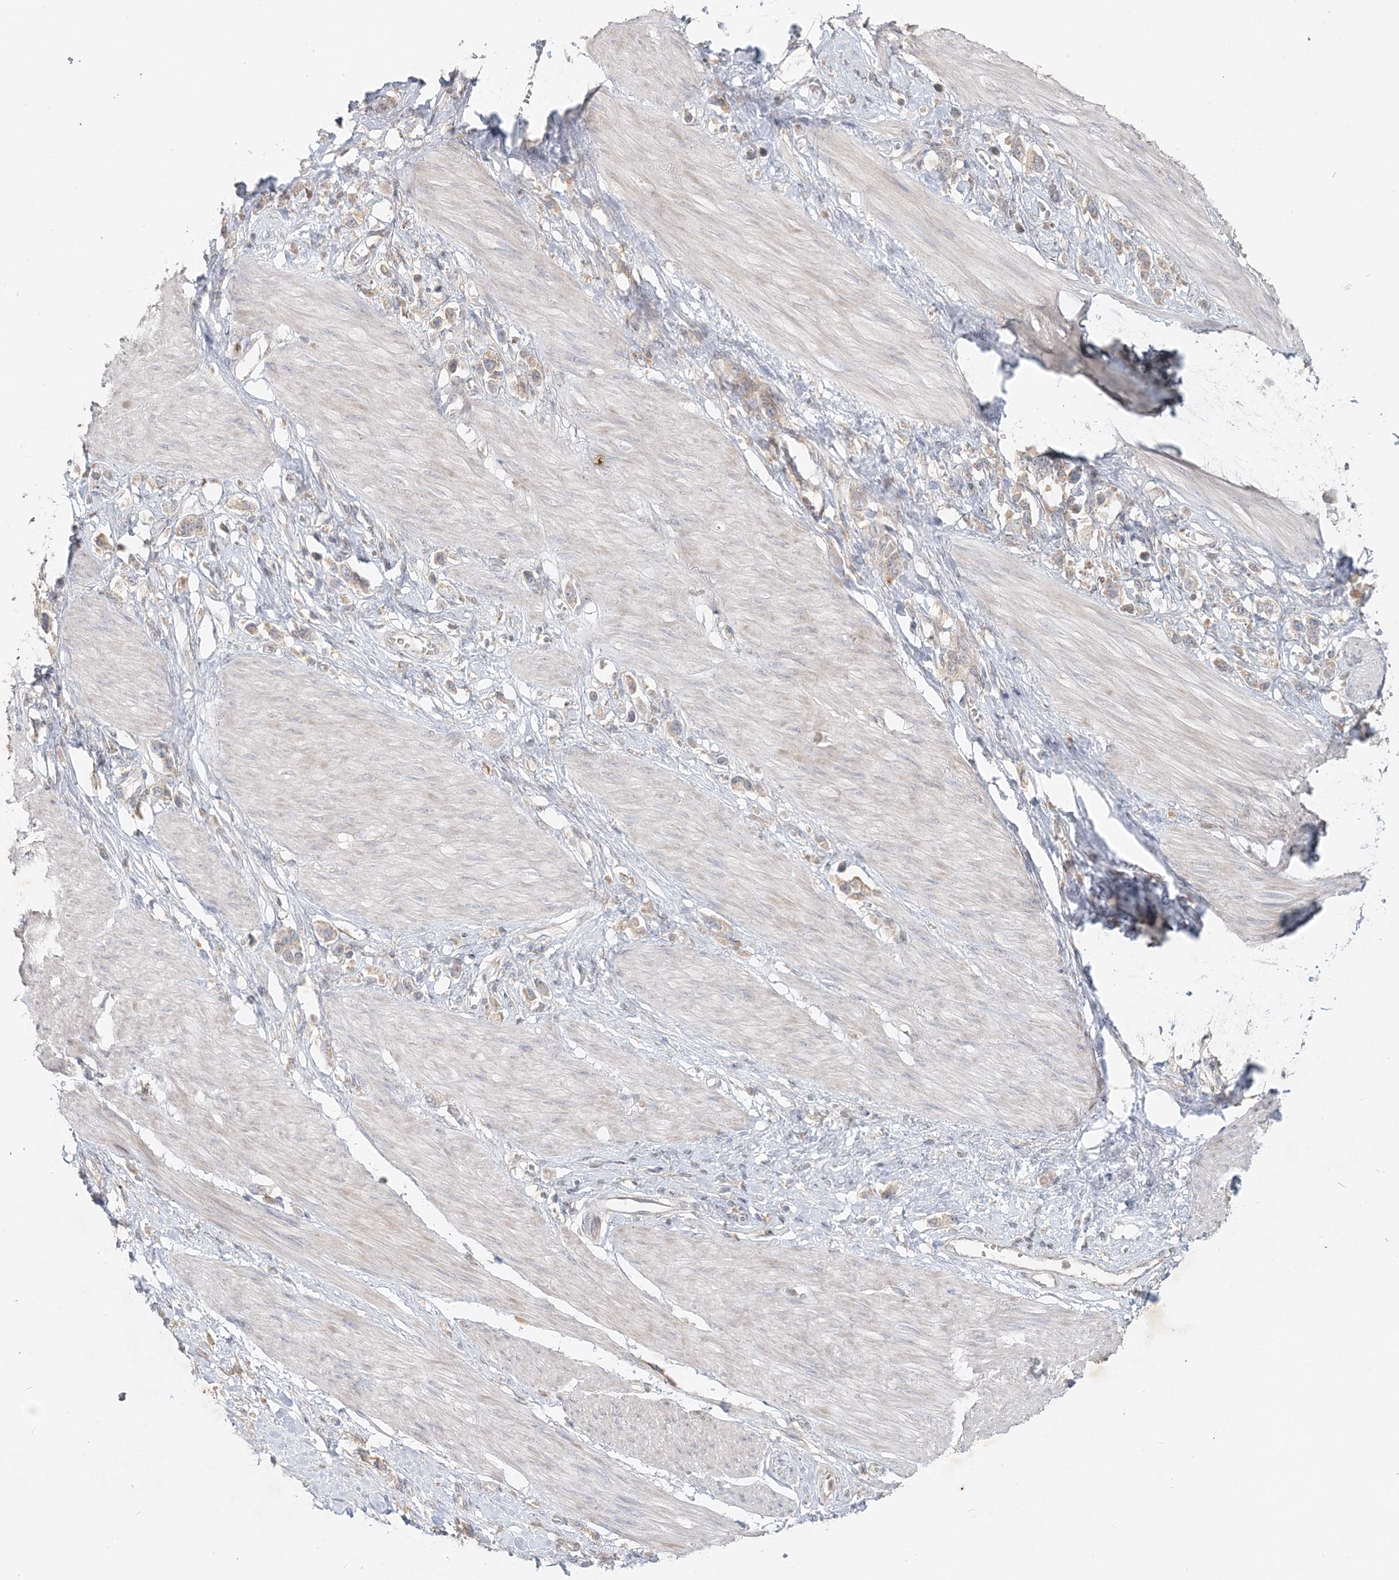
{"staining": {"intensity": "weak", "quantity": ">75%", "location": "cytoplasmic/membranous"}, "tissue": "stomach cancer", "cell_type": "Tumor cells", "image_type": "cancer", "snomed": [{"axis": "morphology", "description": "Adenocarcinoma, NOS"}, {"axis": "topography", "description": "Stomach"}], "caption": "A brown stain labels weak cytoplasmic/membranous positivity of a protein in stomach cancer (adenocarcinoma) tumor cells.", "gene": "RAB14", "patient": {"sex": "female", "age": 65}}